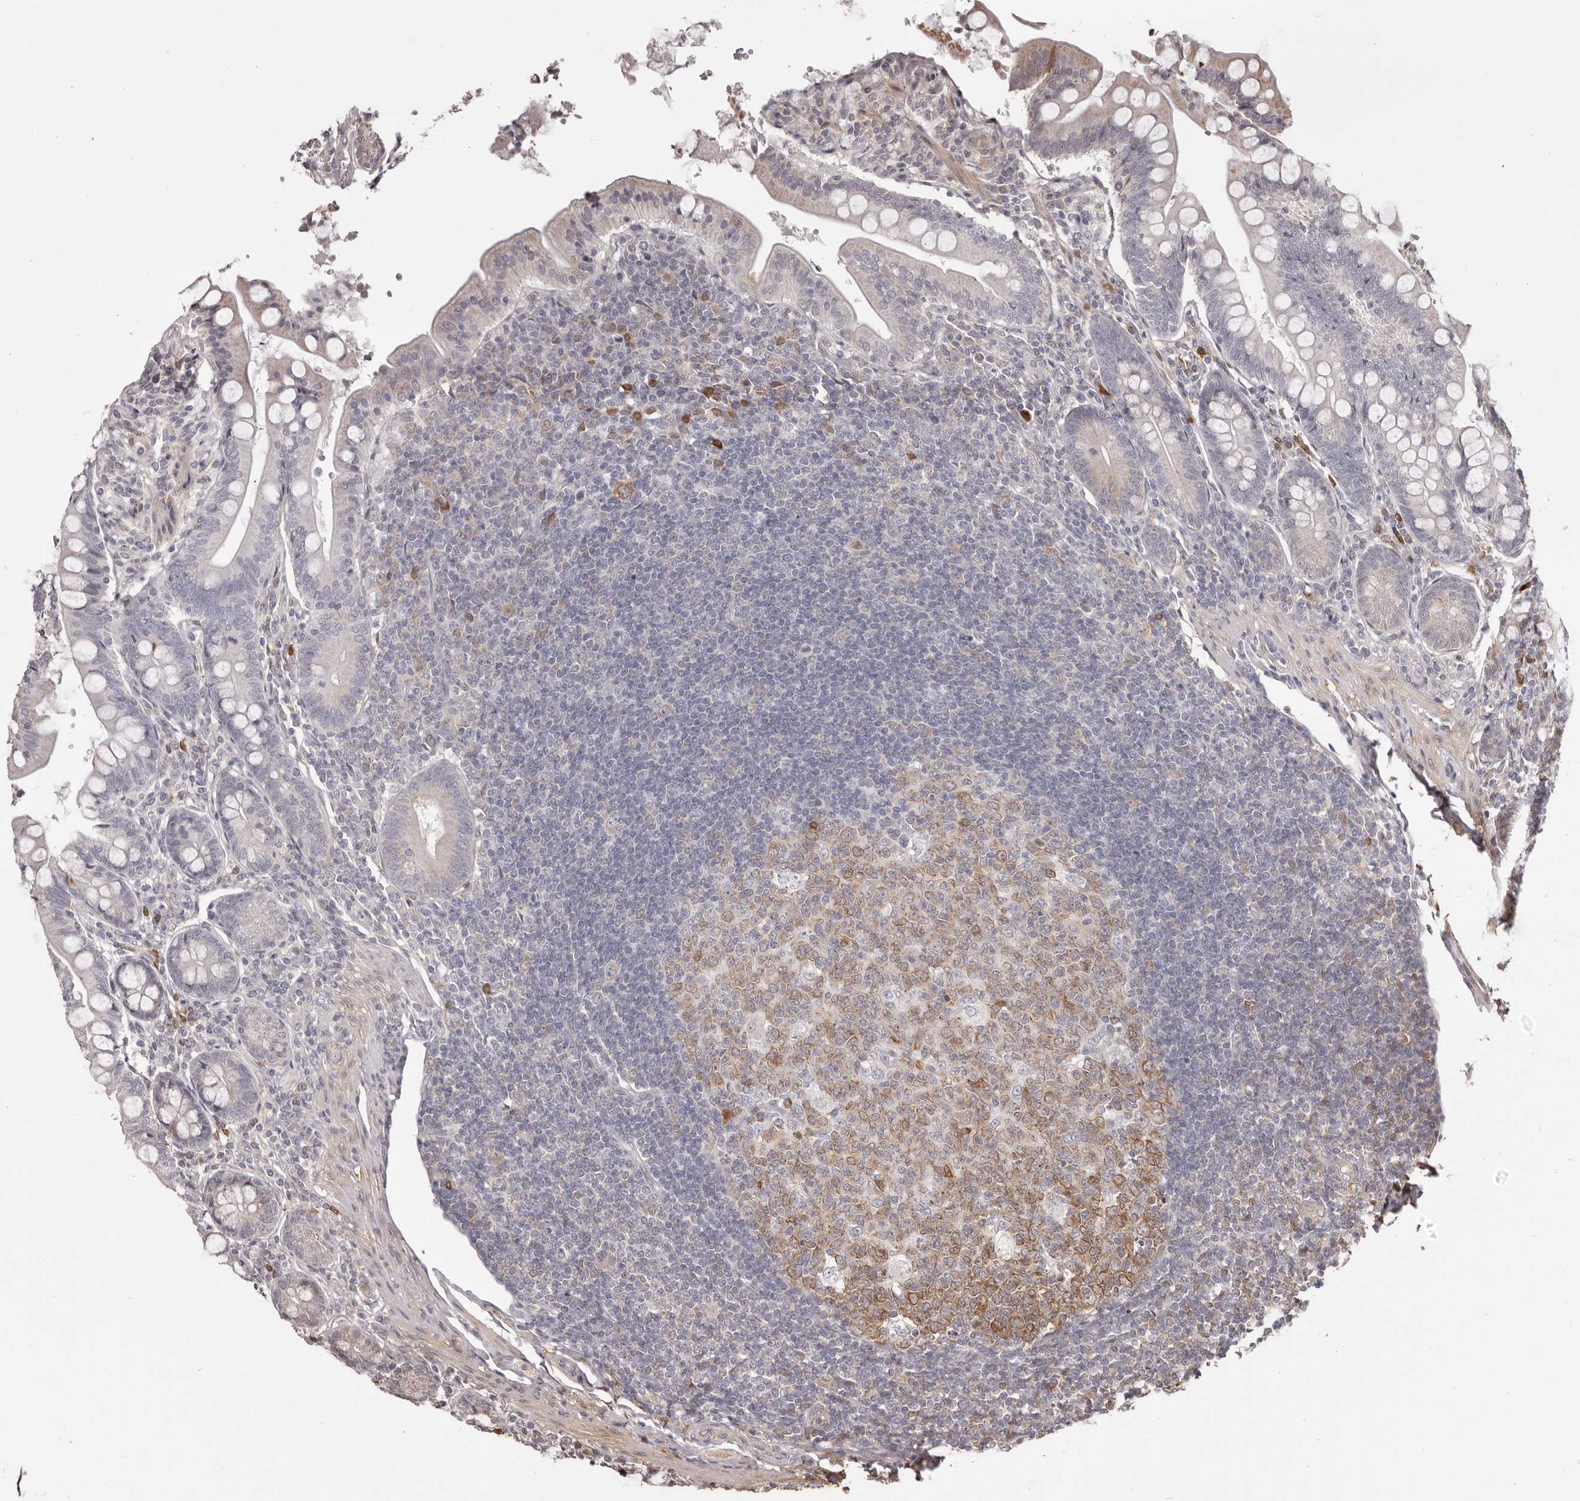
{"staining": {"intensity": "moderate", "quantity": "25%-75%", "location": "cytoplasmic/membranous"}, "tissue": "small intestine", "cell_type": "Glandular cells", "image_type": "normal", "snomed": [{"axis": "morphology", "description": "Normal tissue, NOS"}, {"axis": "topography", "description": "Small intestine"}], "caption": "IHC of benign human small intestine shows medium levels of moderate cytoplasmic/membranous expression in approximately 25%-75% of glandular cells. Using DAB (brown) and hematoxylin (blue) stains, captured at high magnification using brightfield microscopy.", "gene": "GFOD1", "patient": {"sex": "male", "age": 7}}